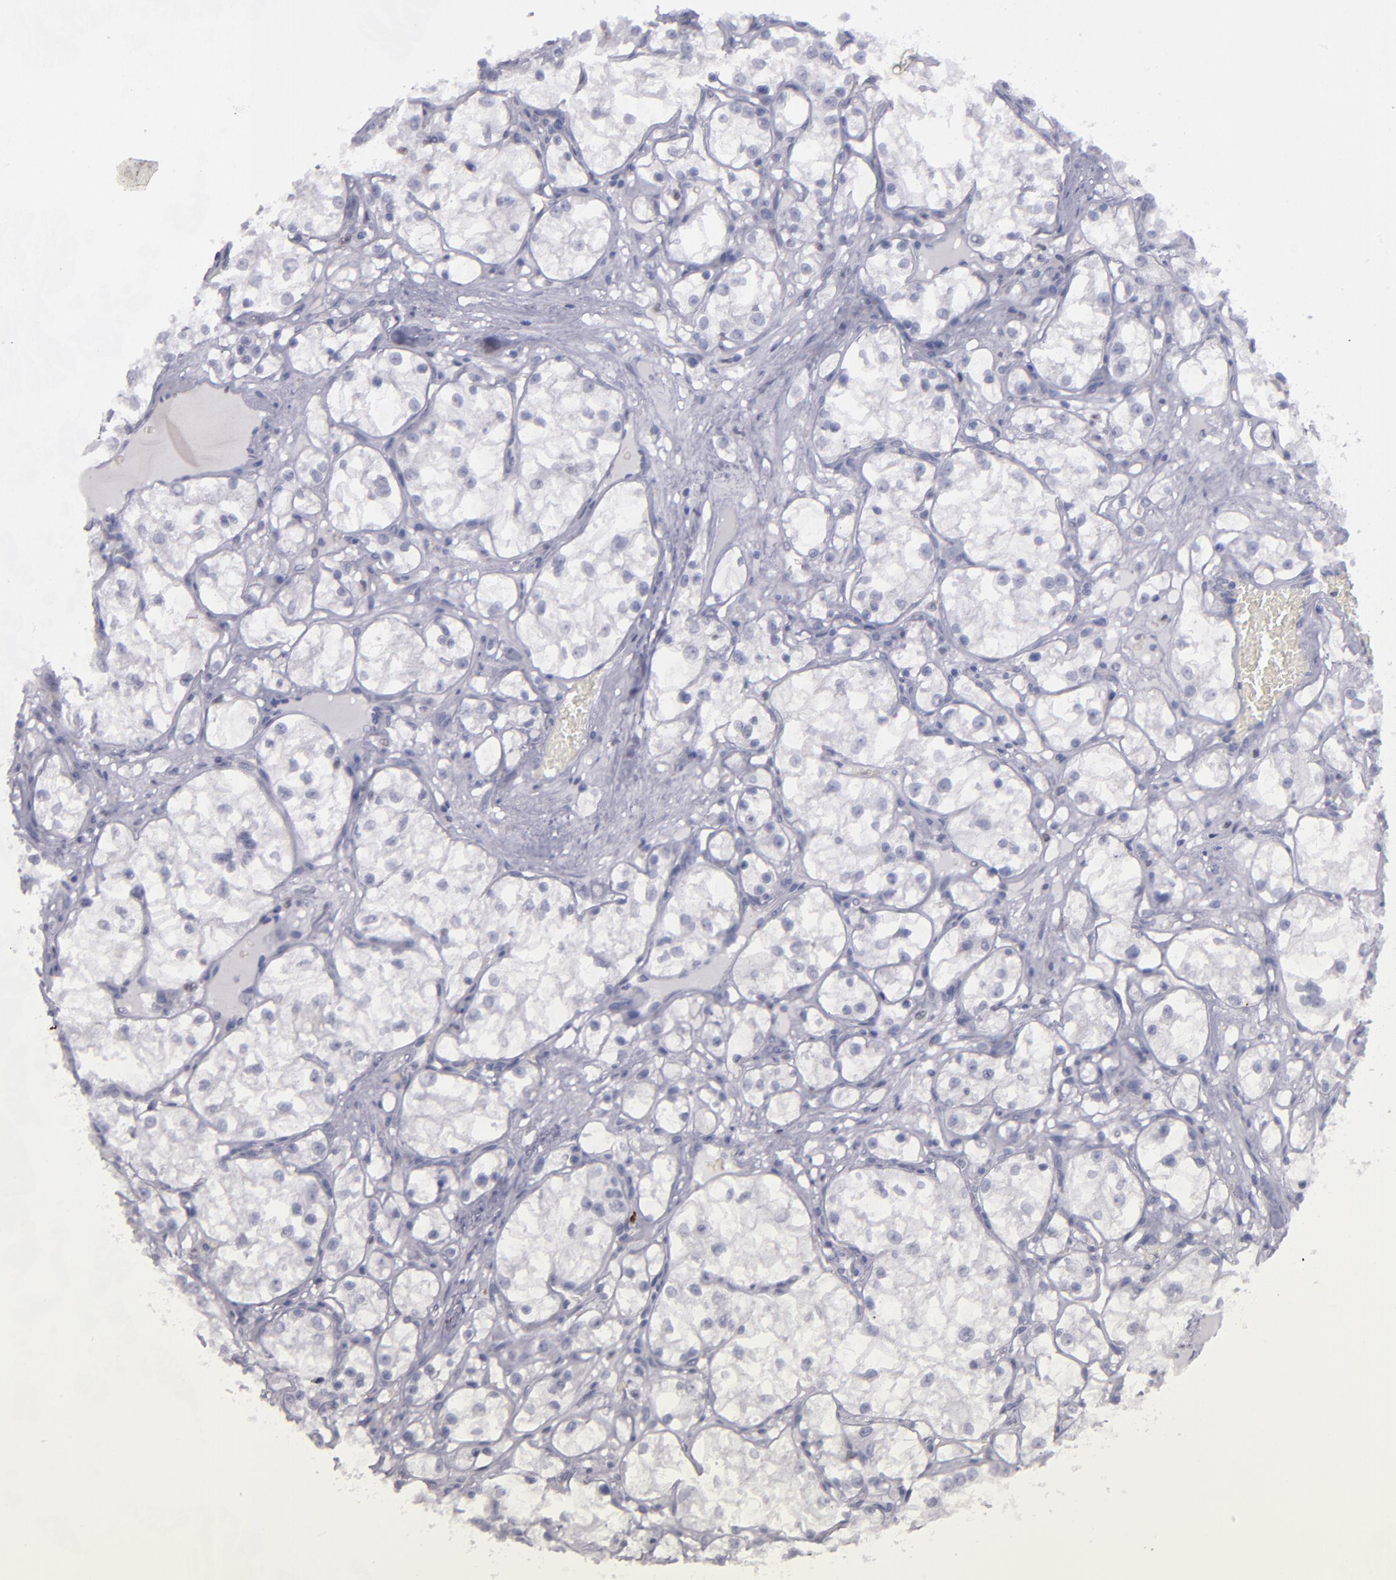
{"staining": {"intensity": "negative", "quantity": "none", "location": "none"}, "tissue": "renal cancer", "cell_type": "Tumor cells", "image_type": "cancer", "snomed": [{"axis": "morphology", "description": "Adenocarcinoma, NOS"}, {"axis": "topography", "description": "Kidney"}], "caption": "IHC image of neoplastic tissue: human renal cancer (adenocarcinoma) stained with DAB displays no significant protein staining in tumor cells.", "gene": "IRF8", "patient": {"sex": "male", "age": 61}}